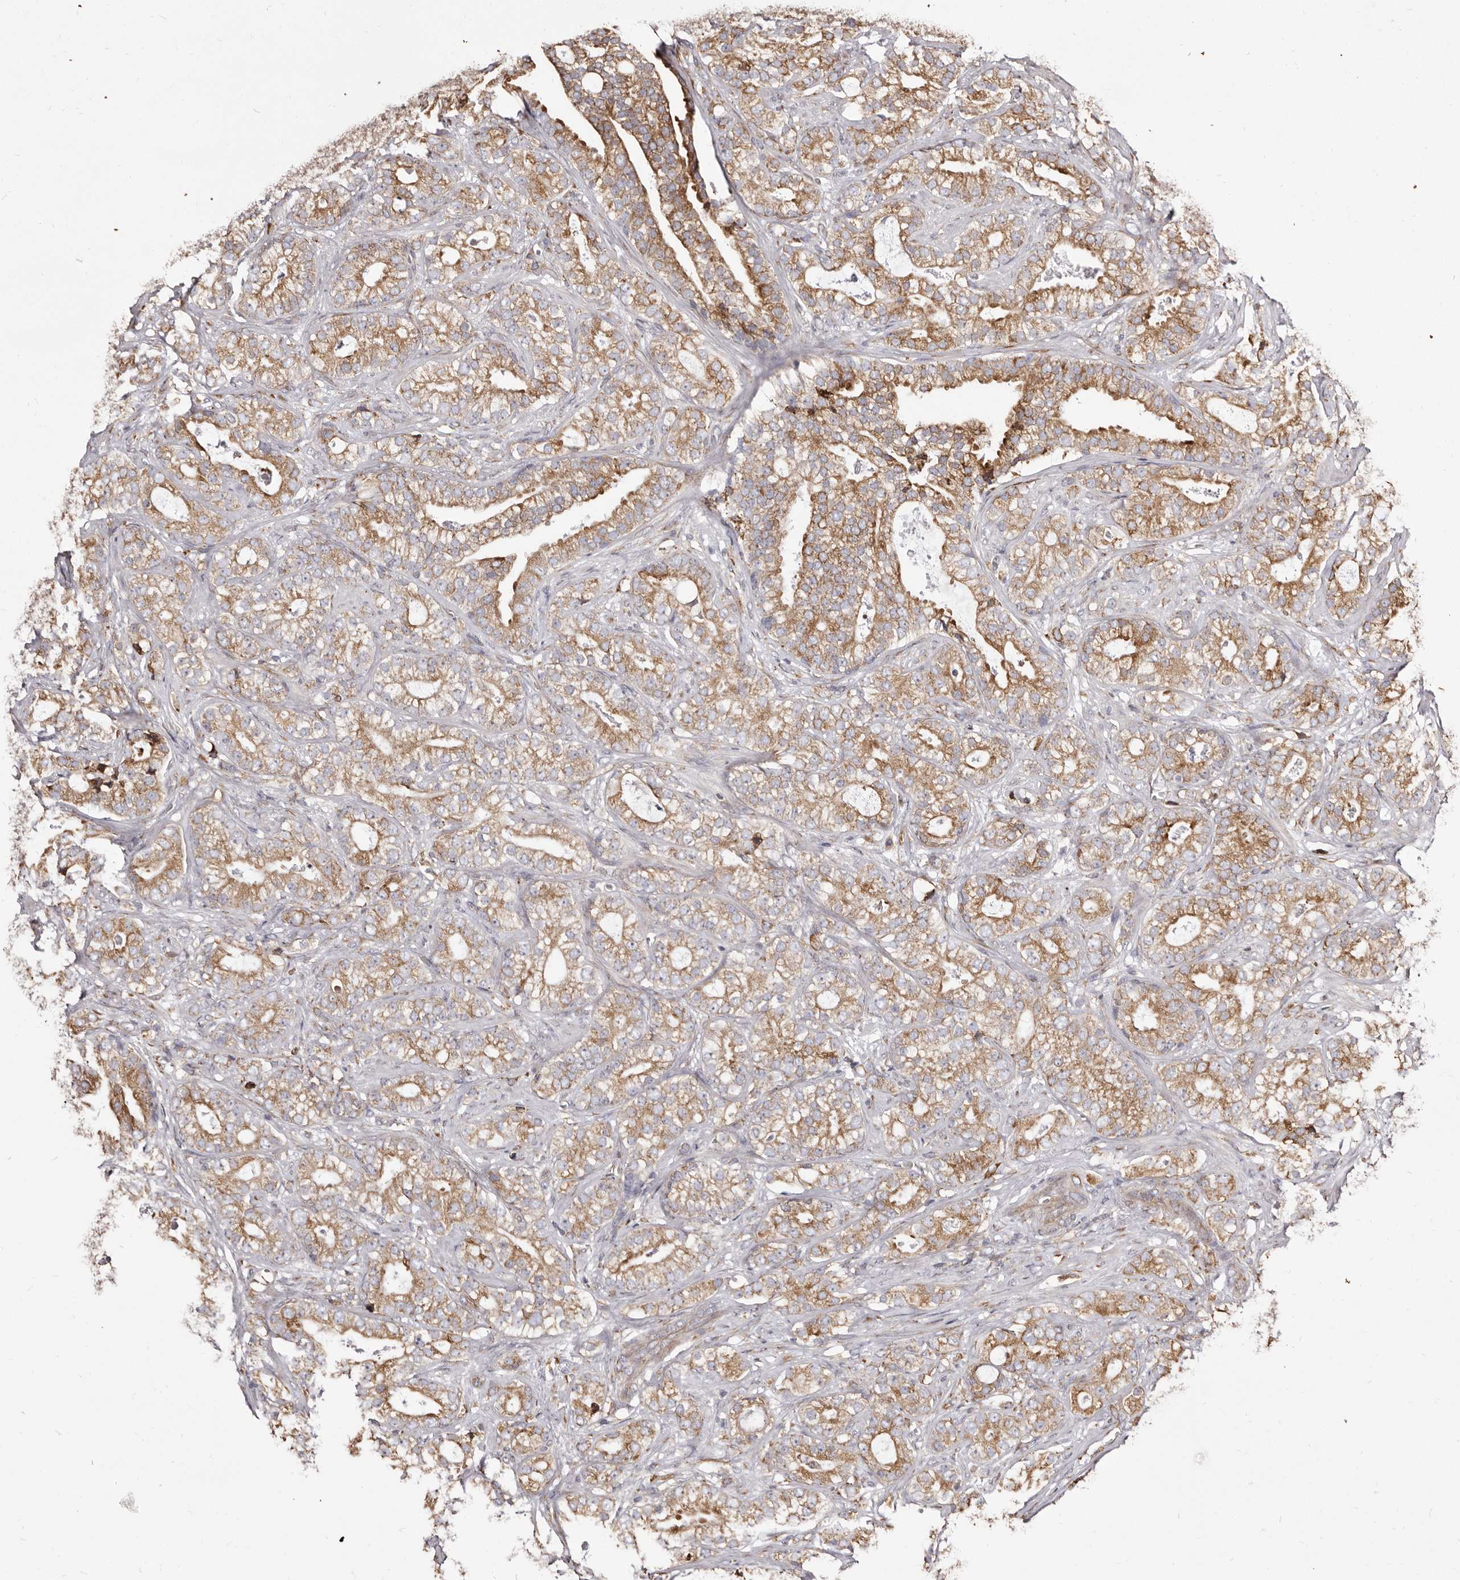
{"staining": {"intensity": "moderate", "quantity": ">75%", "location": "cytoplasmic/membranous"}, "tissue": "prostate cancer", "cell_type": "Tumor cells", "image_type": "cancer", "snomed": [{"axis": "morphology", "description": "Adenocarcinoma, High grade"}, {"axis": "topography", "description": "Prostate and seminal vesicle, NOS"}], "caption": "Immunohistochemical staining of prostate cancer shows moderate cytoplasmic/membranous protein staining in approximately >75% of tumor cells.", "gene": "ACBD6", "patient": {"sex": "male", "age": 67}}